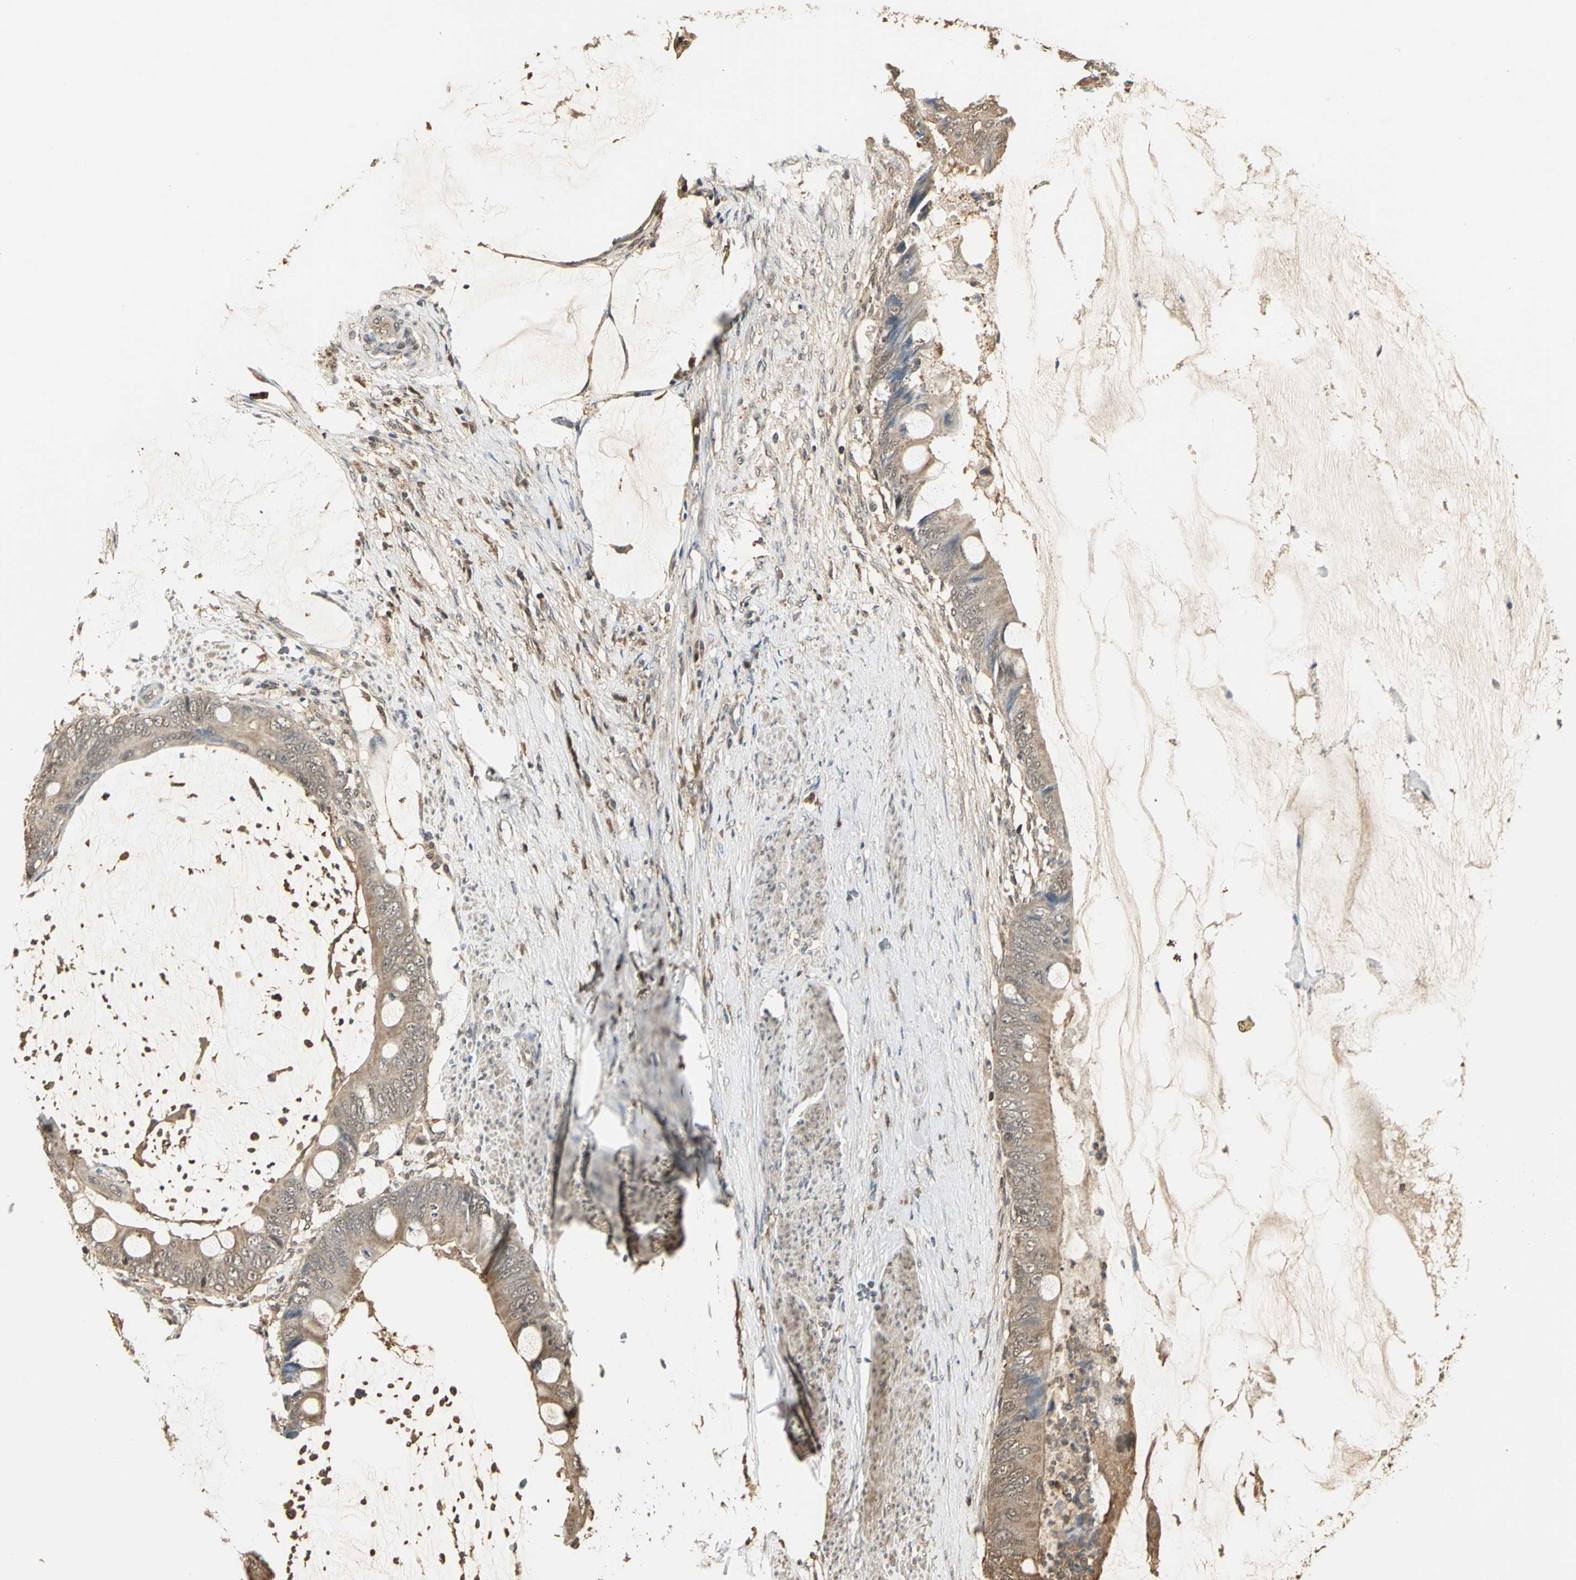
{"staining": {"intensity": "moderate", "quantity": ">75%", "location": "cytoplasmic/membranous,nuclear"}, "tissue": "colorectal cancer", "cell_type": "Tumor cells", "image_type": "cancer", "snomed": [{"axis": "morphology", "description": "Normal tissue, NOS"}, {"axis": "morphology", "description": "Adenocarcinoma, NOS"}, {"axis": "topography", "description": "Rectum"}, {"axis": "topography", "description": "Peripheral nerve tissue"}], "caption": "Immunohistochemistry (IHC) histopathology image of human colorectal cancer stained for a protein (brown), which displays medium levels of moderate cytoplasmic/membranous and nuclear expression in approximately >75% of tumor cells.", "gene": "PARK7", "patient": {"sex": "female", "age": 77}}